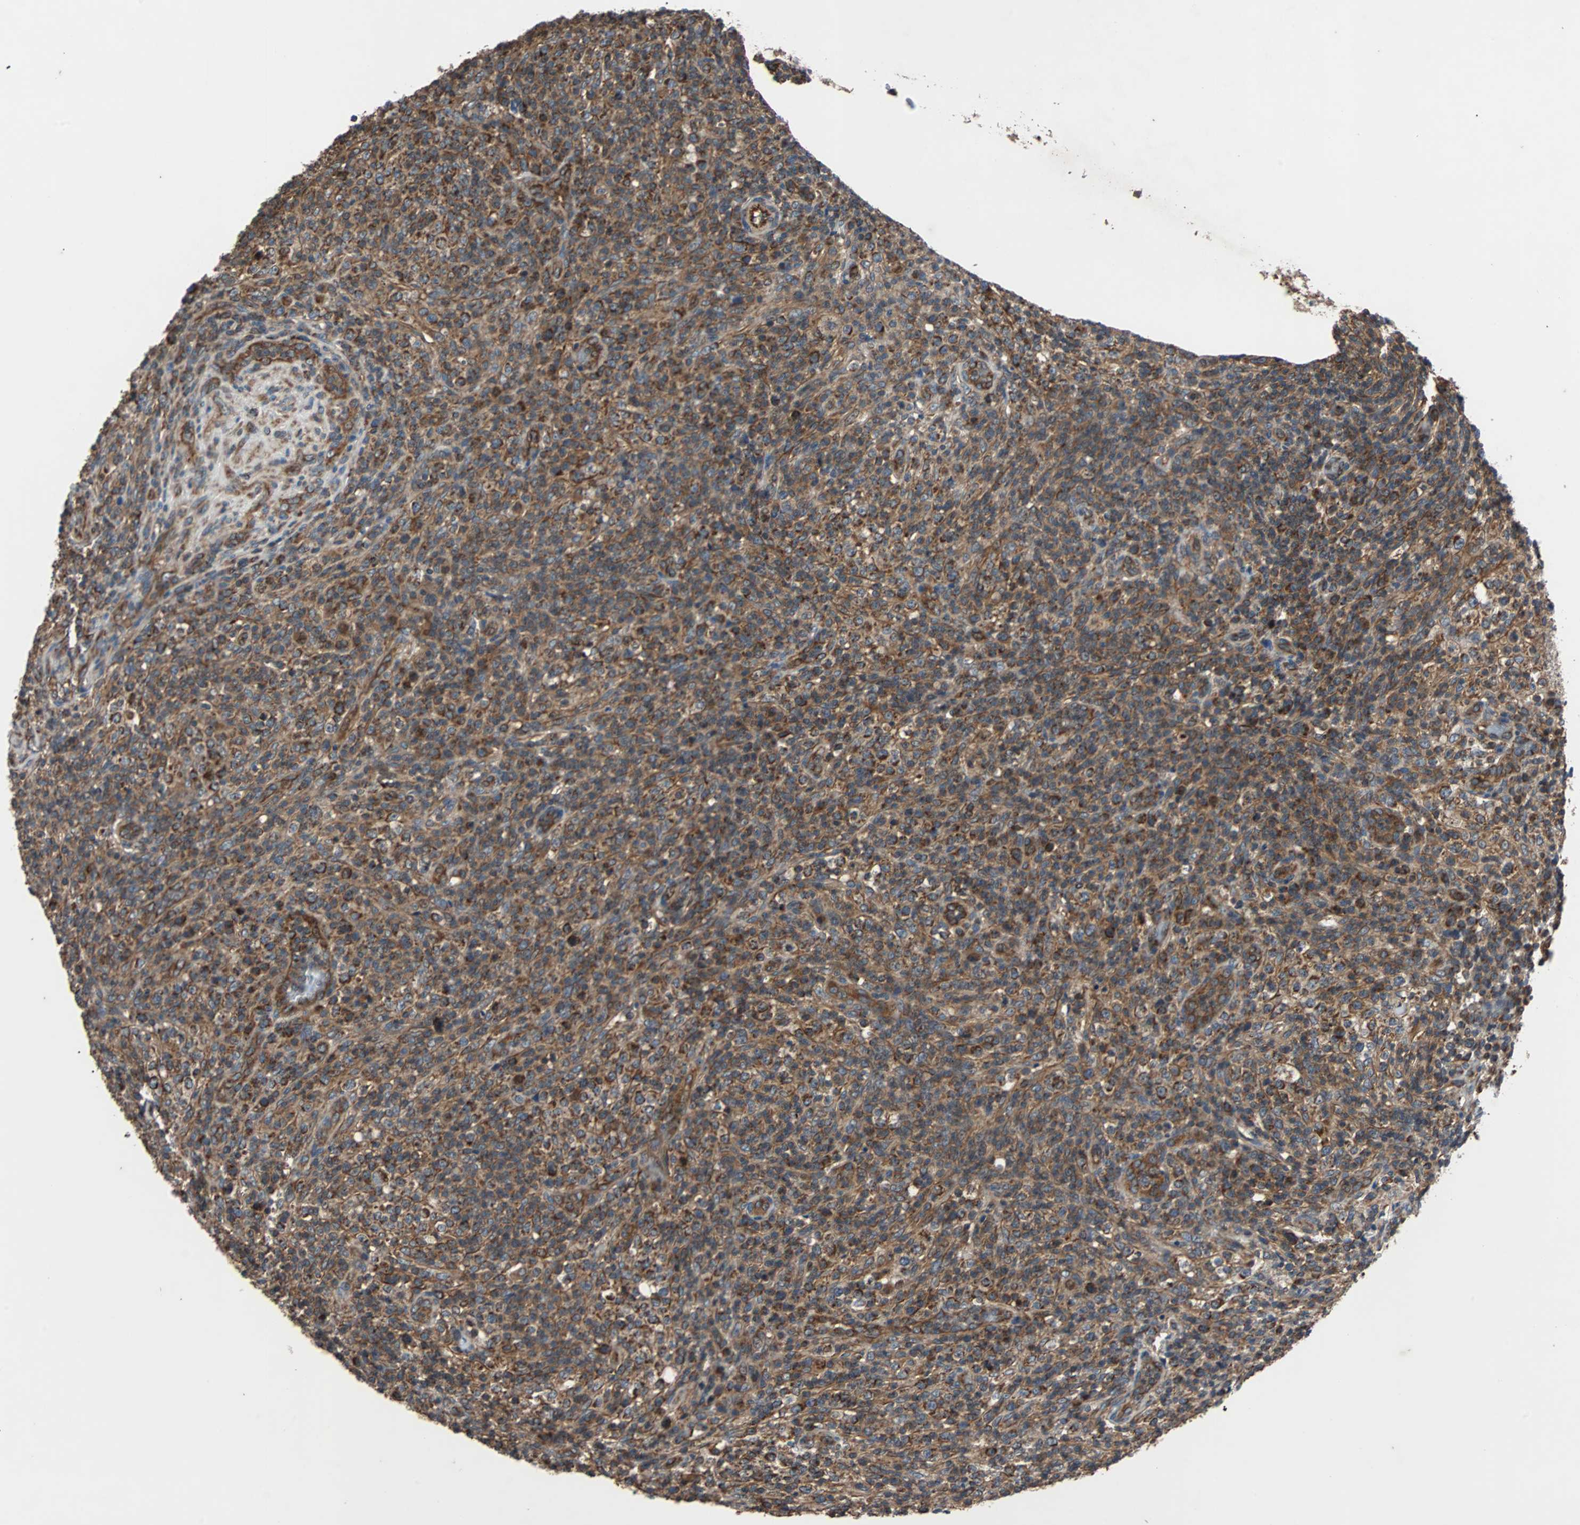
{"staining": {"intensity": "moderate", "quantity": ">75%", "location": "cytoplasmic/membranous"}, "tissue": "lymphoma", "cell_type": "Tumor cells", "image_type": "cancer", "snomed": [{"axis": "morphology", "description": "Malignant lymphoma, non-Hodgkin's type, High grade"}, {"axis": "topography", "description": "Lymph node"}], "caption": "Immunohistochemistry photomicrograph of human lymphoma stained for a protein (brown), which shows medium levels of moderate cytoplasmic/membranous expression in approximately >75% of tumor cells.", "gene": "ACTR3", "patient": {"sex": "female", "age": 76}}